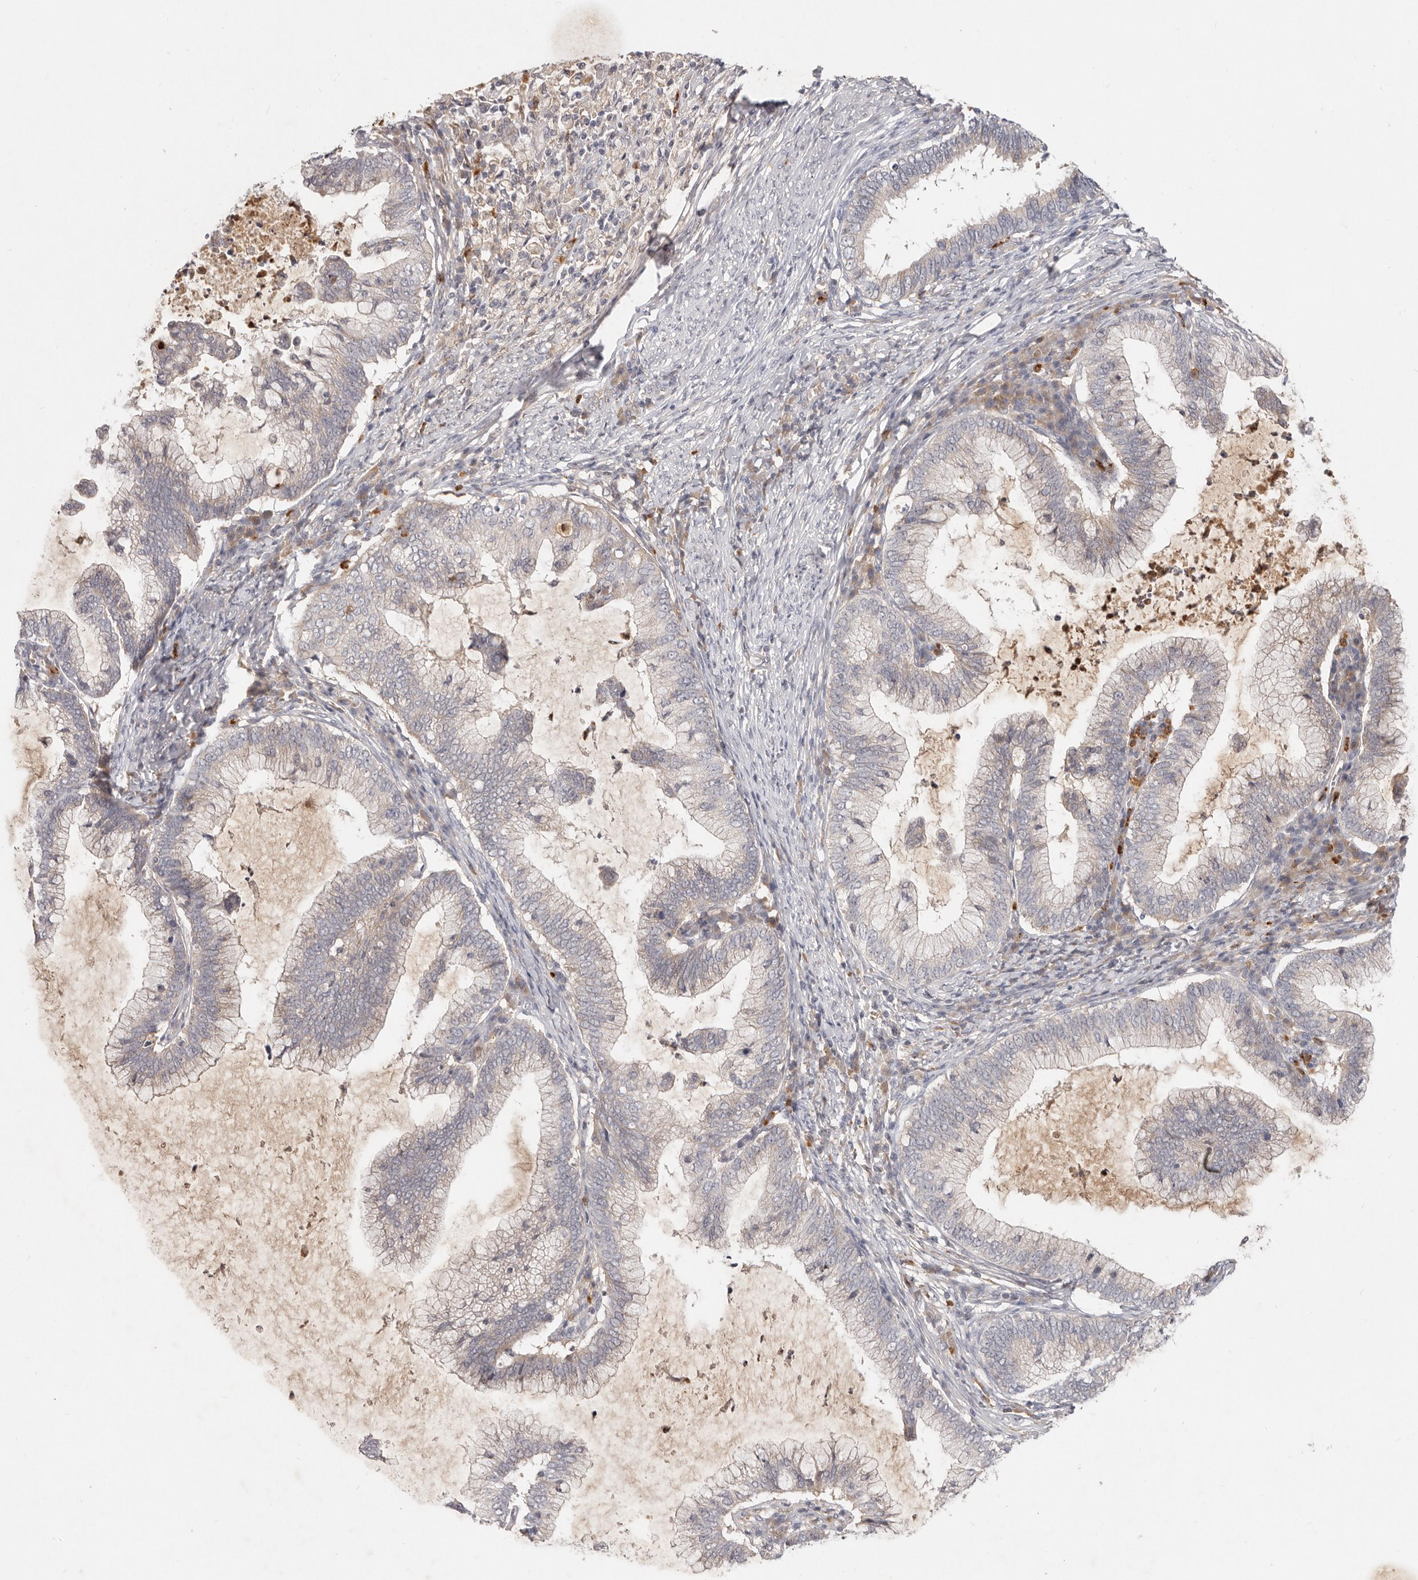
{"staining": {"intensity": "negative", "quantity": "none", "location": "none"}, "tissue": "cervical cancer", "cell_type": "Tumor cells", "image_type": "cancer", "snomed": [{"axis": "morphology", "description": "Adenocarcinoma, NOS"}, {"axis": "topography", "description": "Cervix"}], "caption": "Immunohistochemistry histopathology image of neoplastic tissue: cervical cancer stained with DAB (3,3'-diaminobenzidine) exhibits no significant protein staining in tumor cells.", "gene": "USP49", "patient": {"sex": "female", "age": 36}}